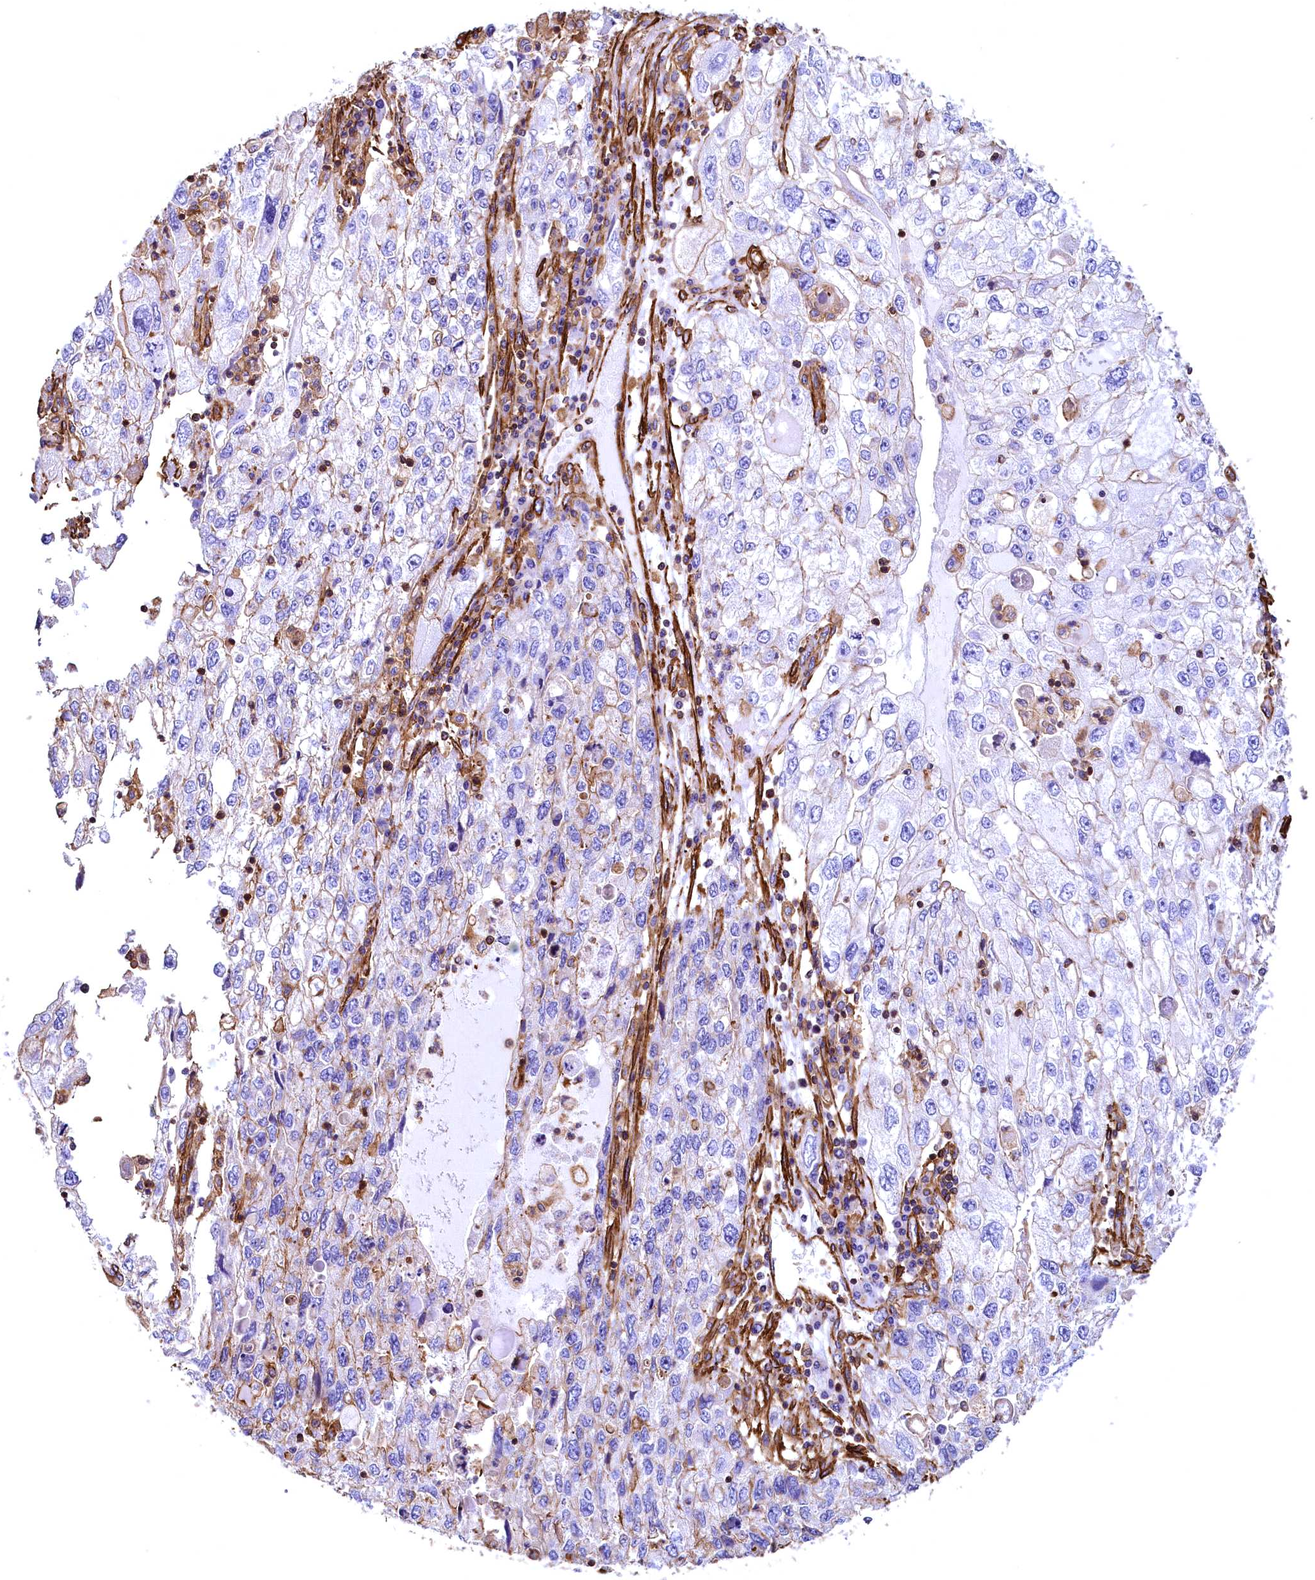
{"staining": {"intensity": "weak", "quantity": "<25%", "location": "cytoplasmic/membranous"}, "tissue": "endometrial cancer", "cell_type": "Tumor cells", "image_type": "cancer", "snomed": [{"axis": "morphology", "description": "Adenocarcinoma, NOS"}, {"axis": "topography", "description": "Endometrium"}], "caption": "IHC photomicrograph of neoplastic tissue: endometrial adenocarcinoma stained with DAB (3,3'-diaminobenzidine) exhibits no significant protein staining in tumor cells.", "gene": "THBS1", "patient": {"sex": "female", "age": 49}}